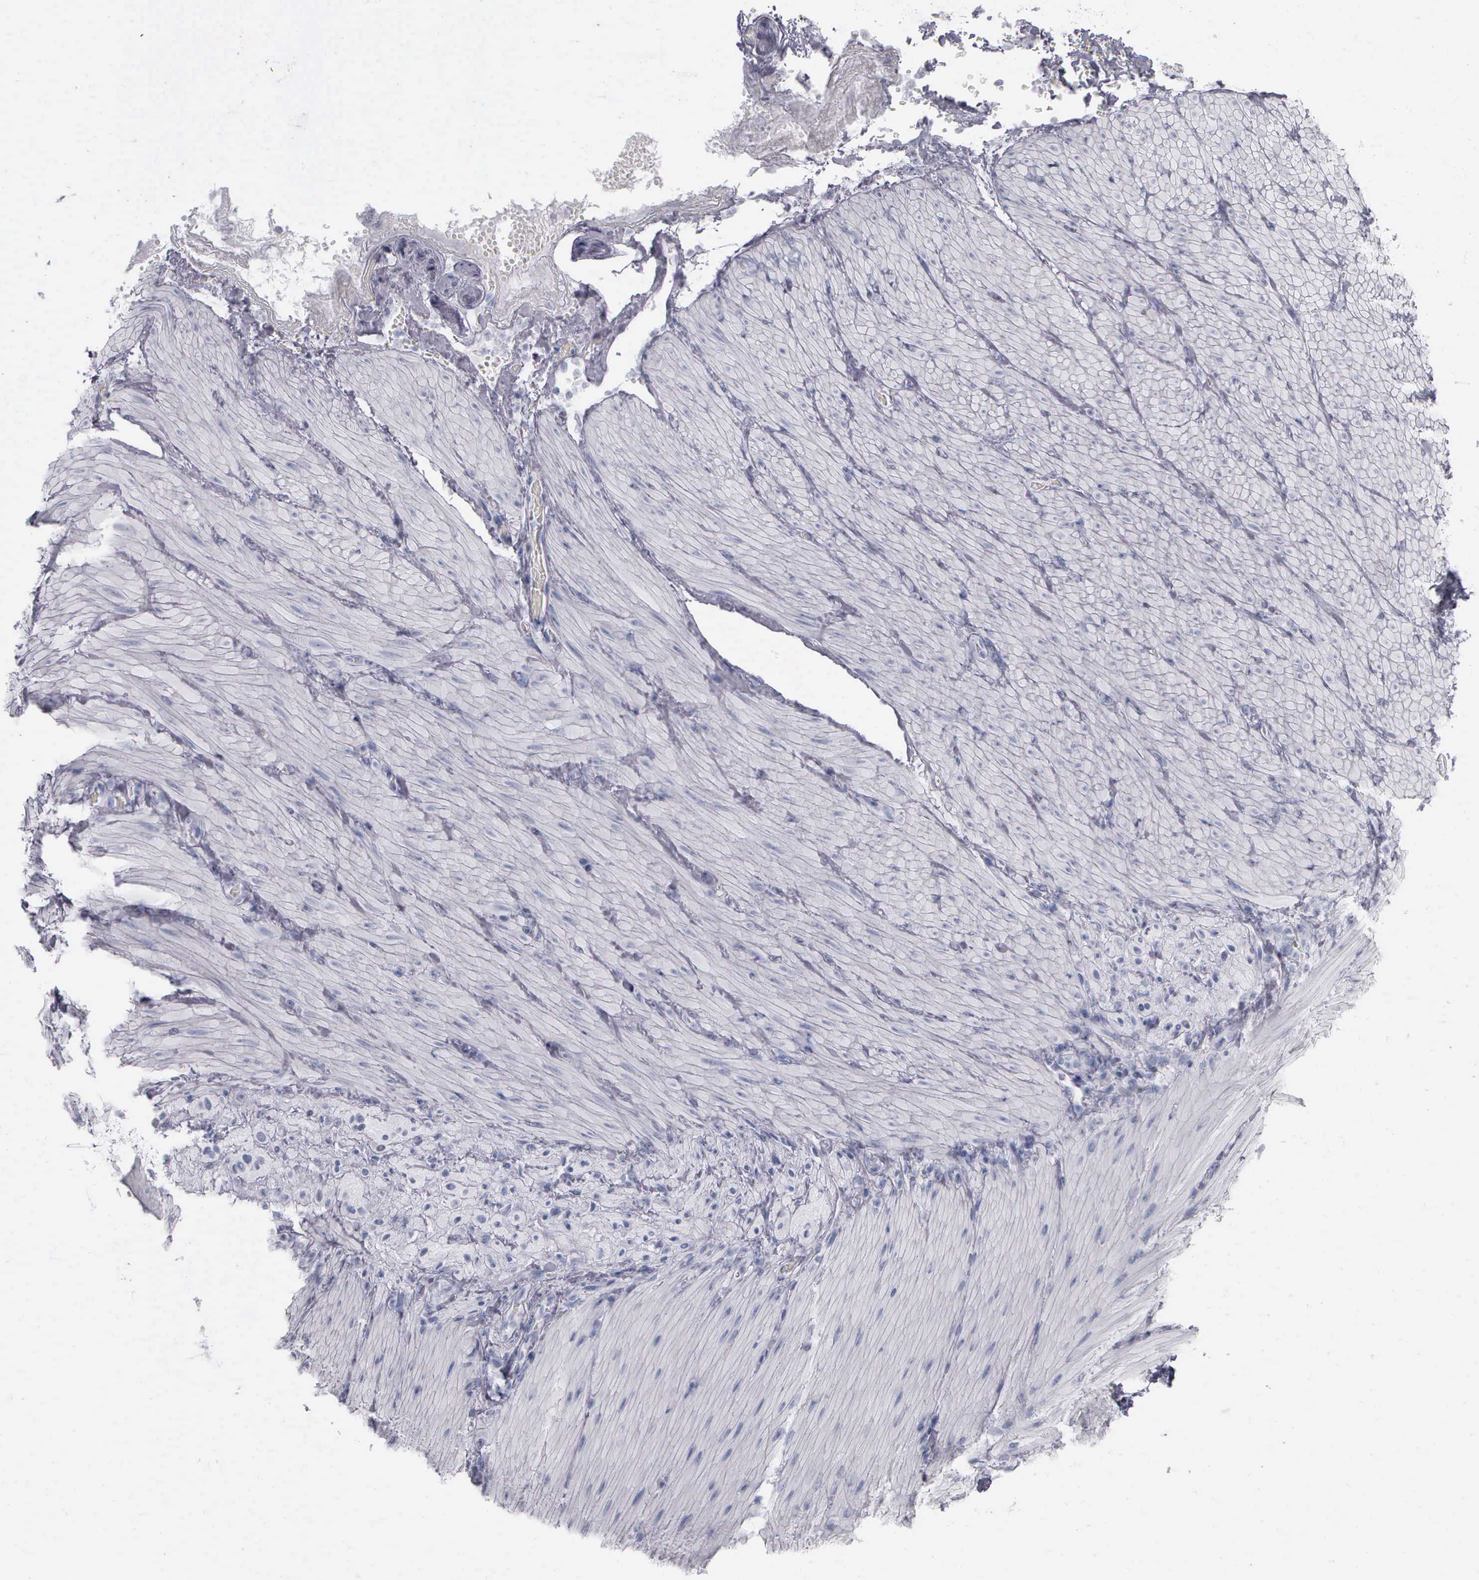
{"staining": {"intensity": "negative", "quantity": "none", "location": "none"}, "tissue": "smooth muscle", "cell_type": "Smooth muscle cells", "image_type": "normal", "snomed": [{"axis": "morphology", "description": "Normal tissue, NOS"}, {"axis": "topography", "description": "Duodenum"}], "caption": "This is an immunohistochemistry (IHC) histopathology image of benign smooth muscle. There is no positivity in smooth muscle cells.", "gene": "NKX2", "patient": {"sex": "male", "age": 63}}